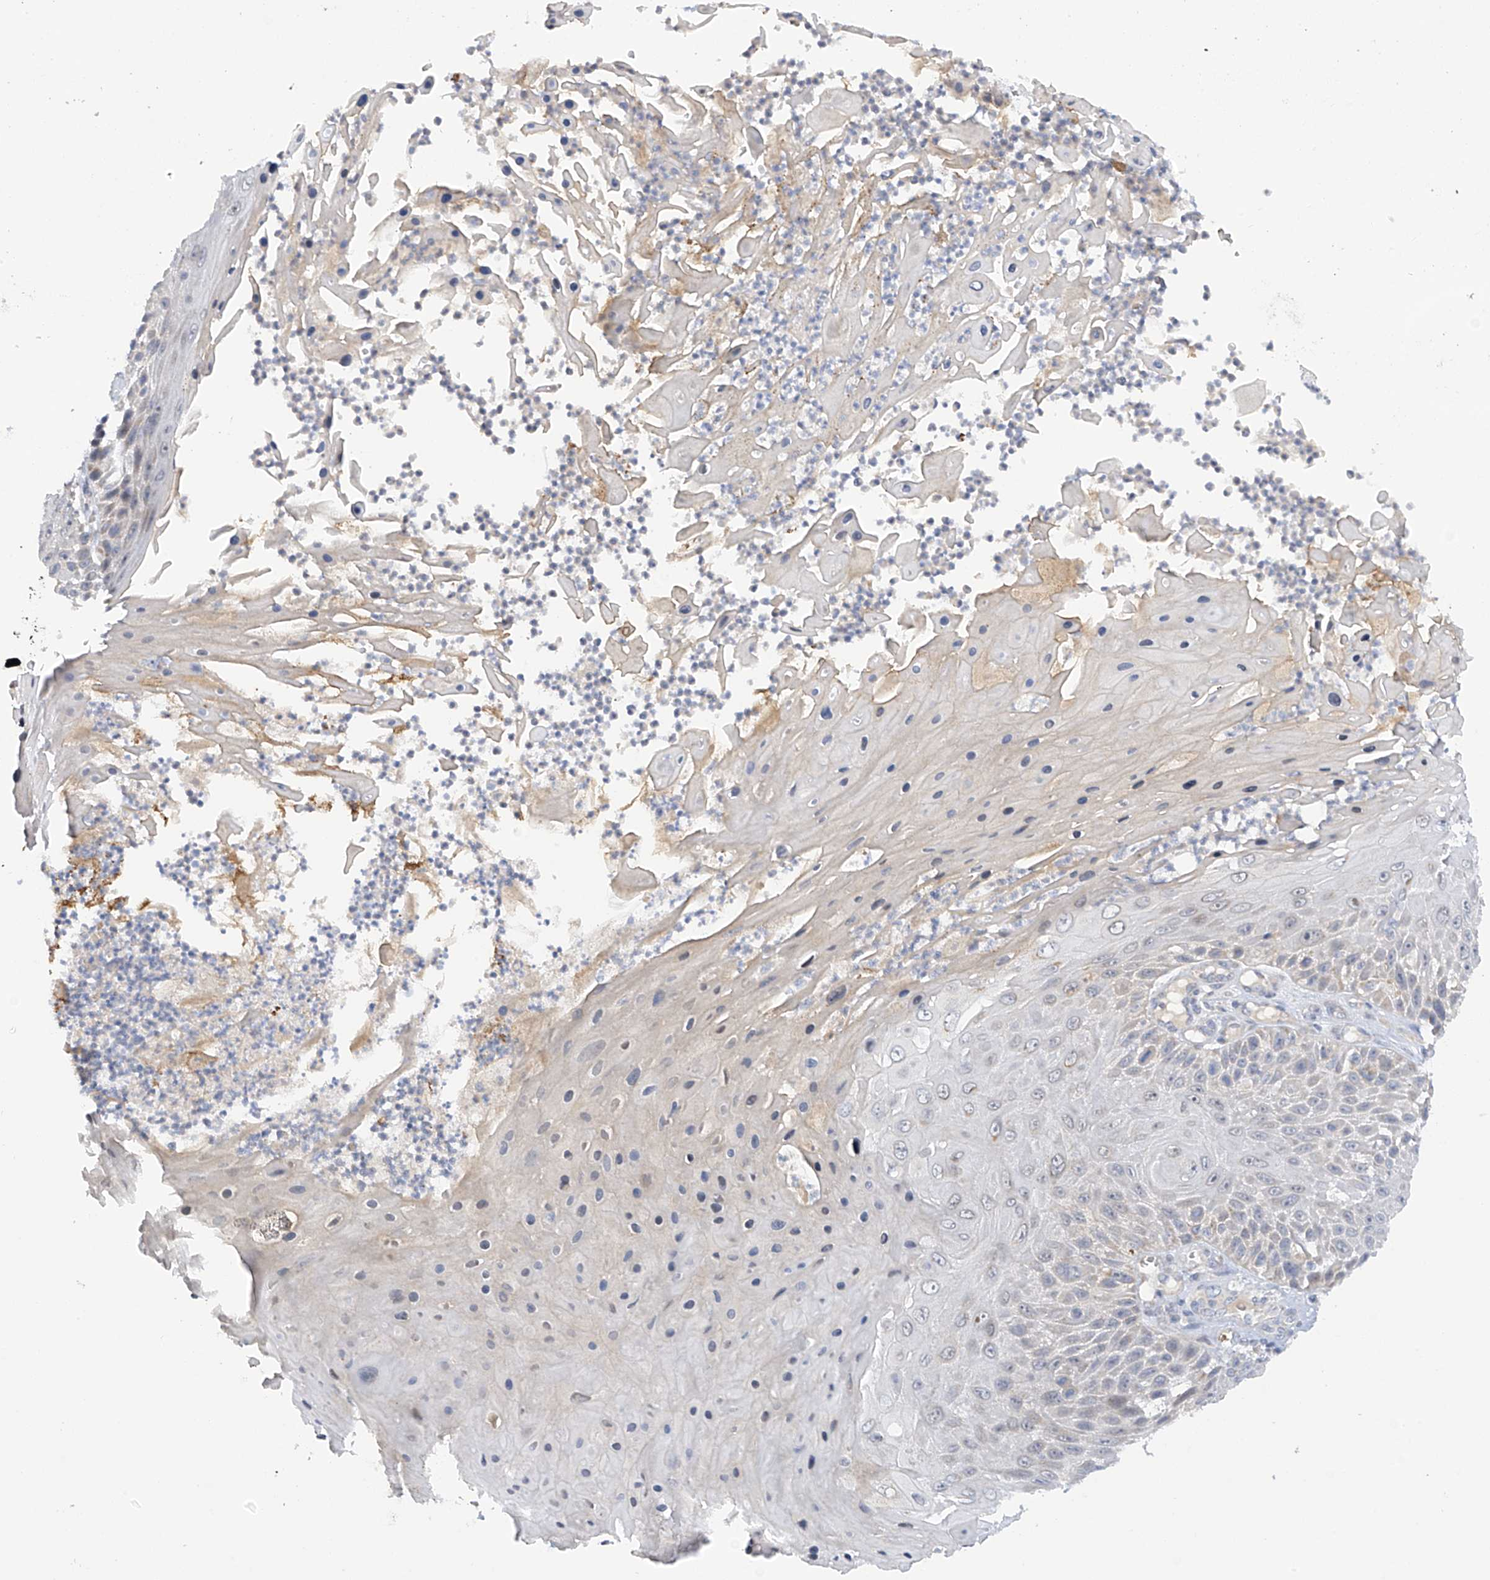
{"staining": {"intensity": "negative", "quantity": "none", "location": "none"}, "tissue": "skin cancer", "cell_type": "Tumor cells", "image_type": "cancer", "snomed": [{"axis": "morphology", "description": "Squamous cell carcinoma, NOS"}, {"axis": "topography", "description": "Skin"}], "caption": "Immunohistochemical staining of human squamous cell carcinoma (skin) shows no significant staining in tumor cells.", "gene": "METTL18", "patient": {"sex": "female", "age": 88}}